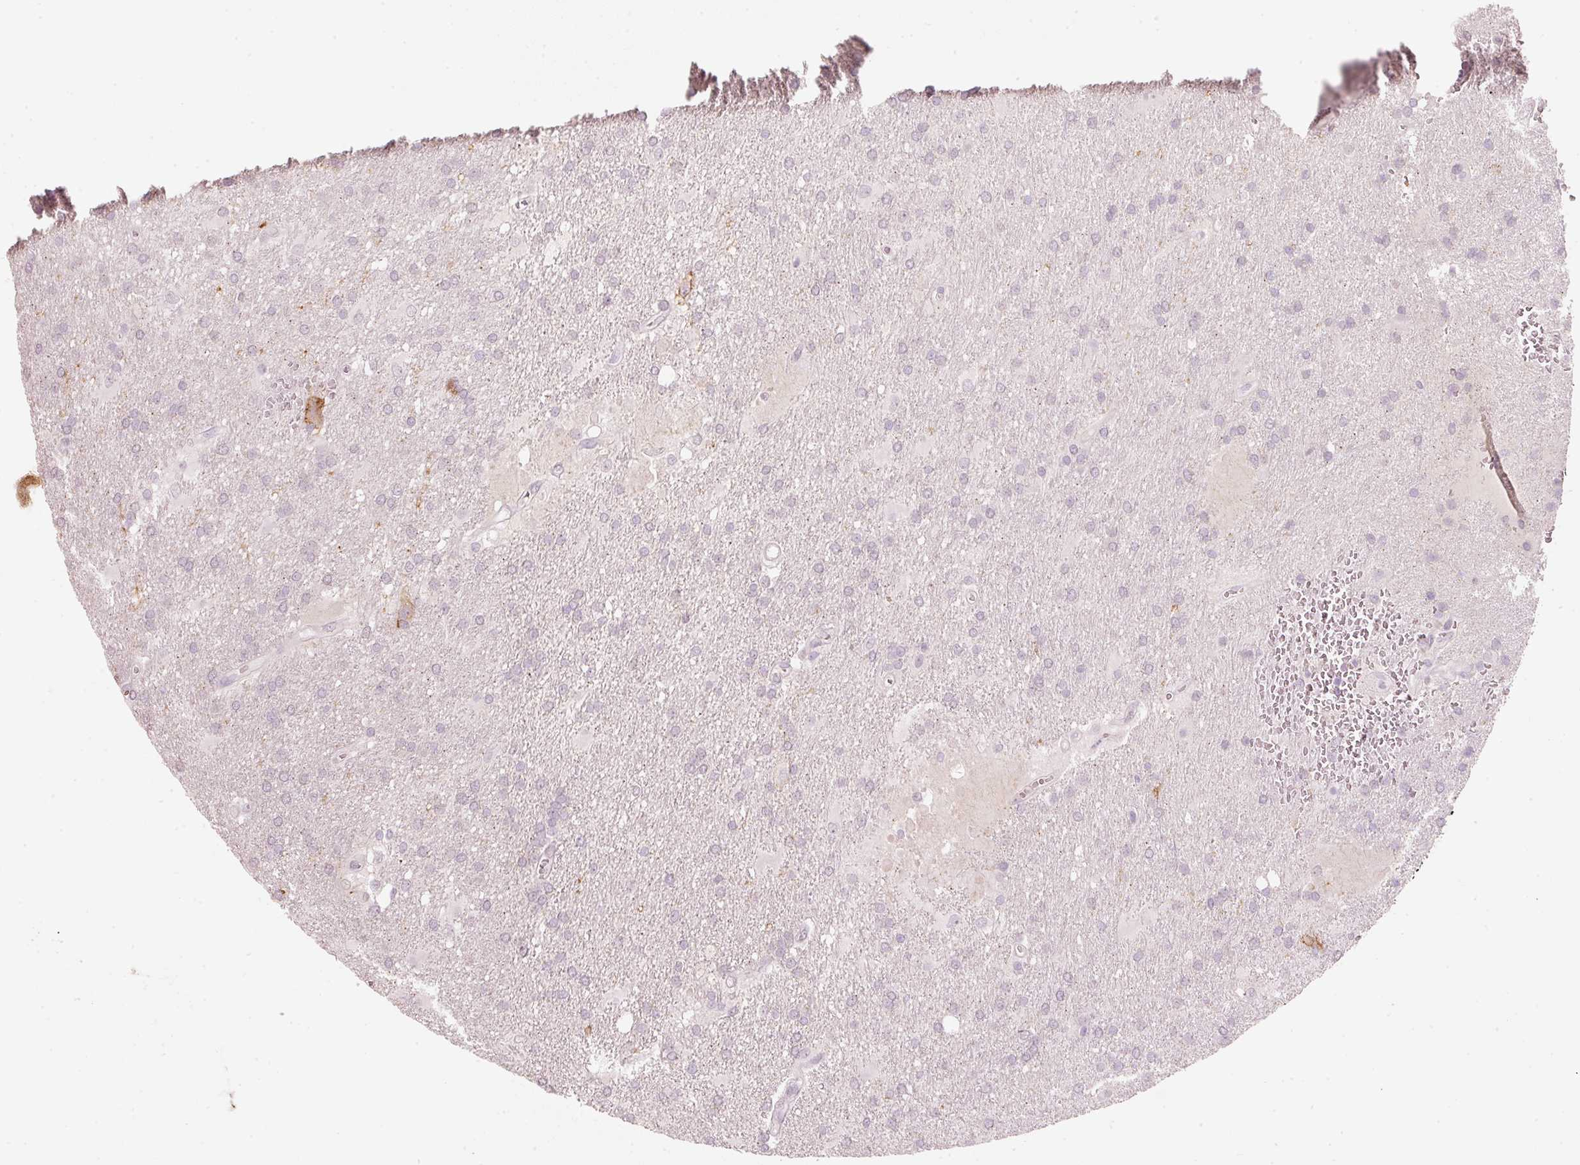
{"staining": {"intensity": "negative", "quantity": "none", "location": "none"}, "tissue": "glioma", "cell_type": "Tumor cells", "image_type": "cancer", "snomed": [{"axis": "morphology", "description": "Glioma, malignant, Low grade"}, {"axis": "topography", "description": "Brain"}], "caption": "Tumor cells show no significant positivity in glioma.", "gene": "STEAP1", "patient": {"sex": "male", "age": 66}}